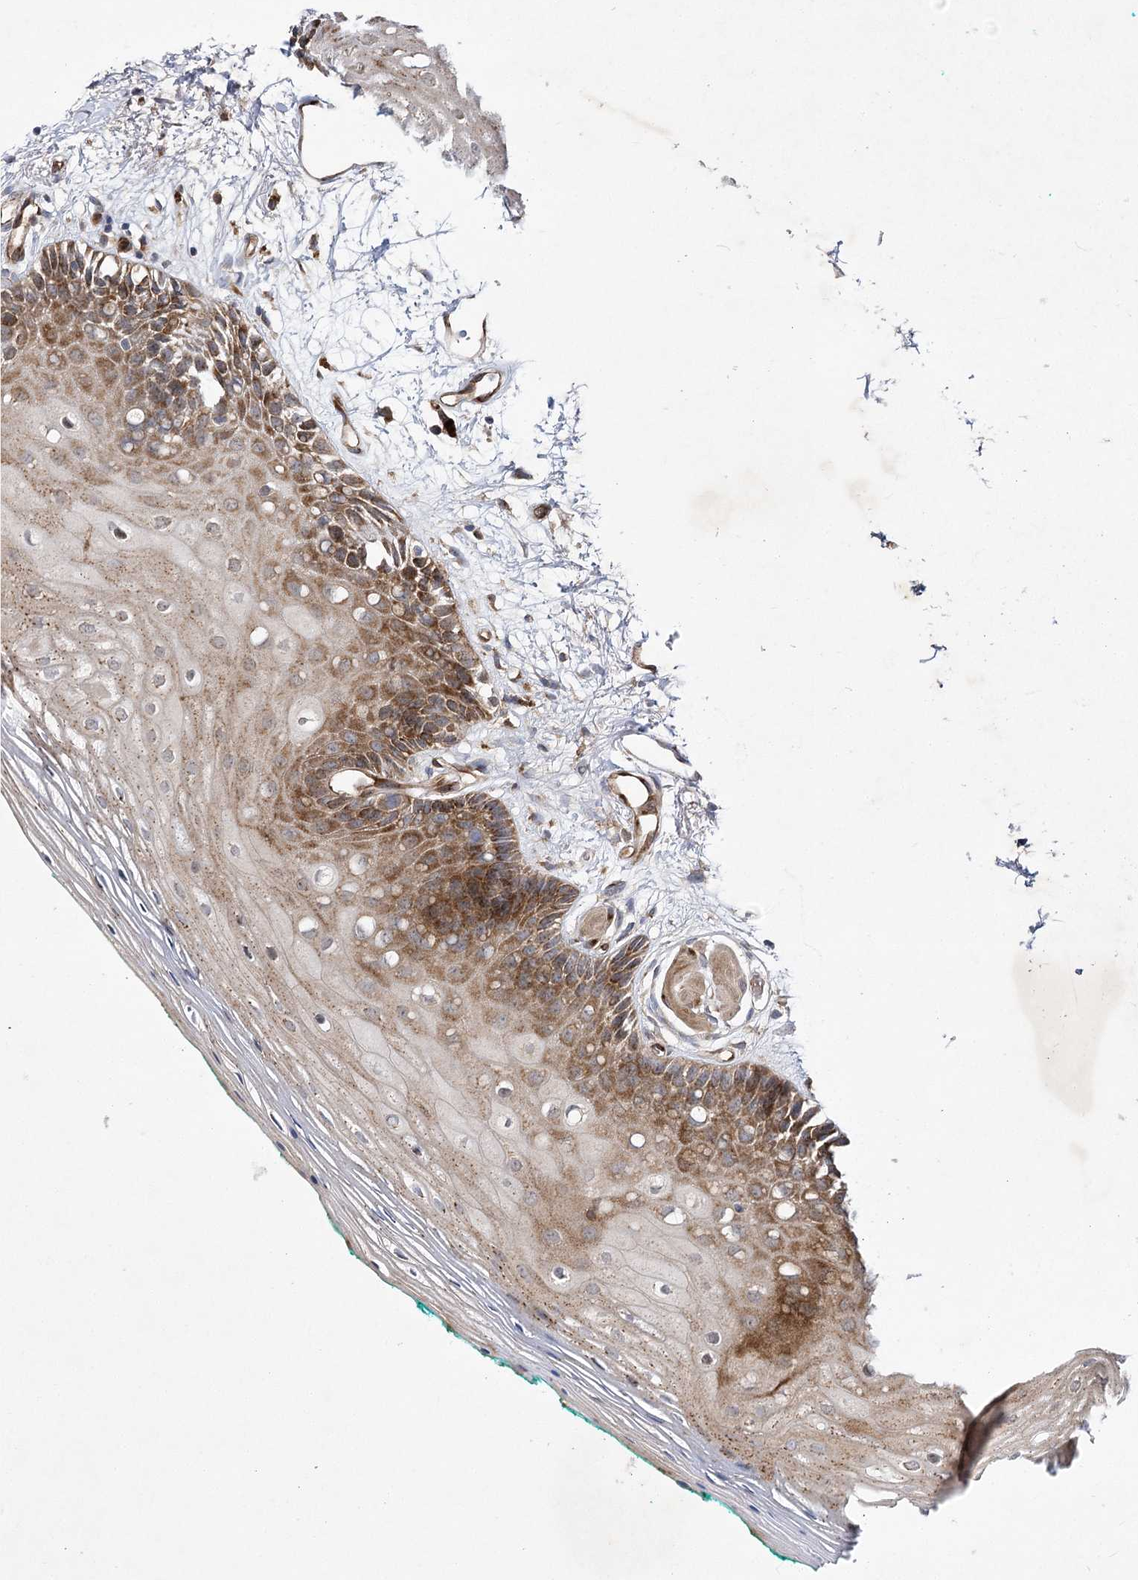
{"staining": {"intensity": "moderate", "quantity": "25%-75%", "location": "cytoplasmic/membranous"}, "tissue": "oral mucosa", "cell_type": "Squamous epithelial cells", "image_type": "normal", "snomed": [{"axis": "morphology", "description": "Normal tissue, NOS"}, {"axis": "topography", "description": "Skeletal muscle"}, {"axis": "topography", "description": "Oral tissue"}, {"axis": "topography", "description": "Peripheral nerve tissue"}], "caption": "A medium amount of moderate cytoplasmic/membranous expression is appreciated in about 25%-75% of squamous epithelial cells in unremarkable oral mucosa.", "gene": "ARHGAP31", "patient": {"sex": "female", "age": 84}}